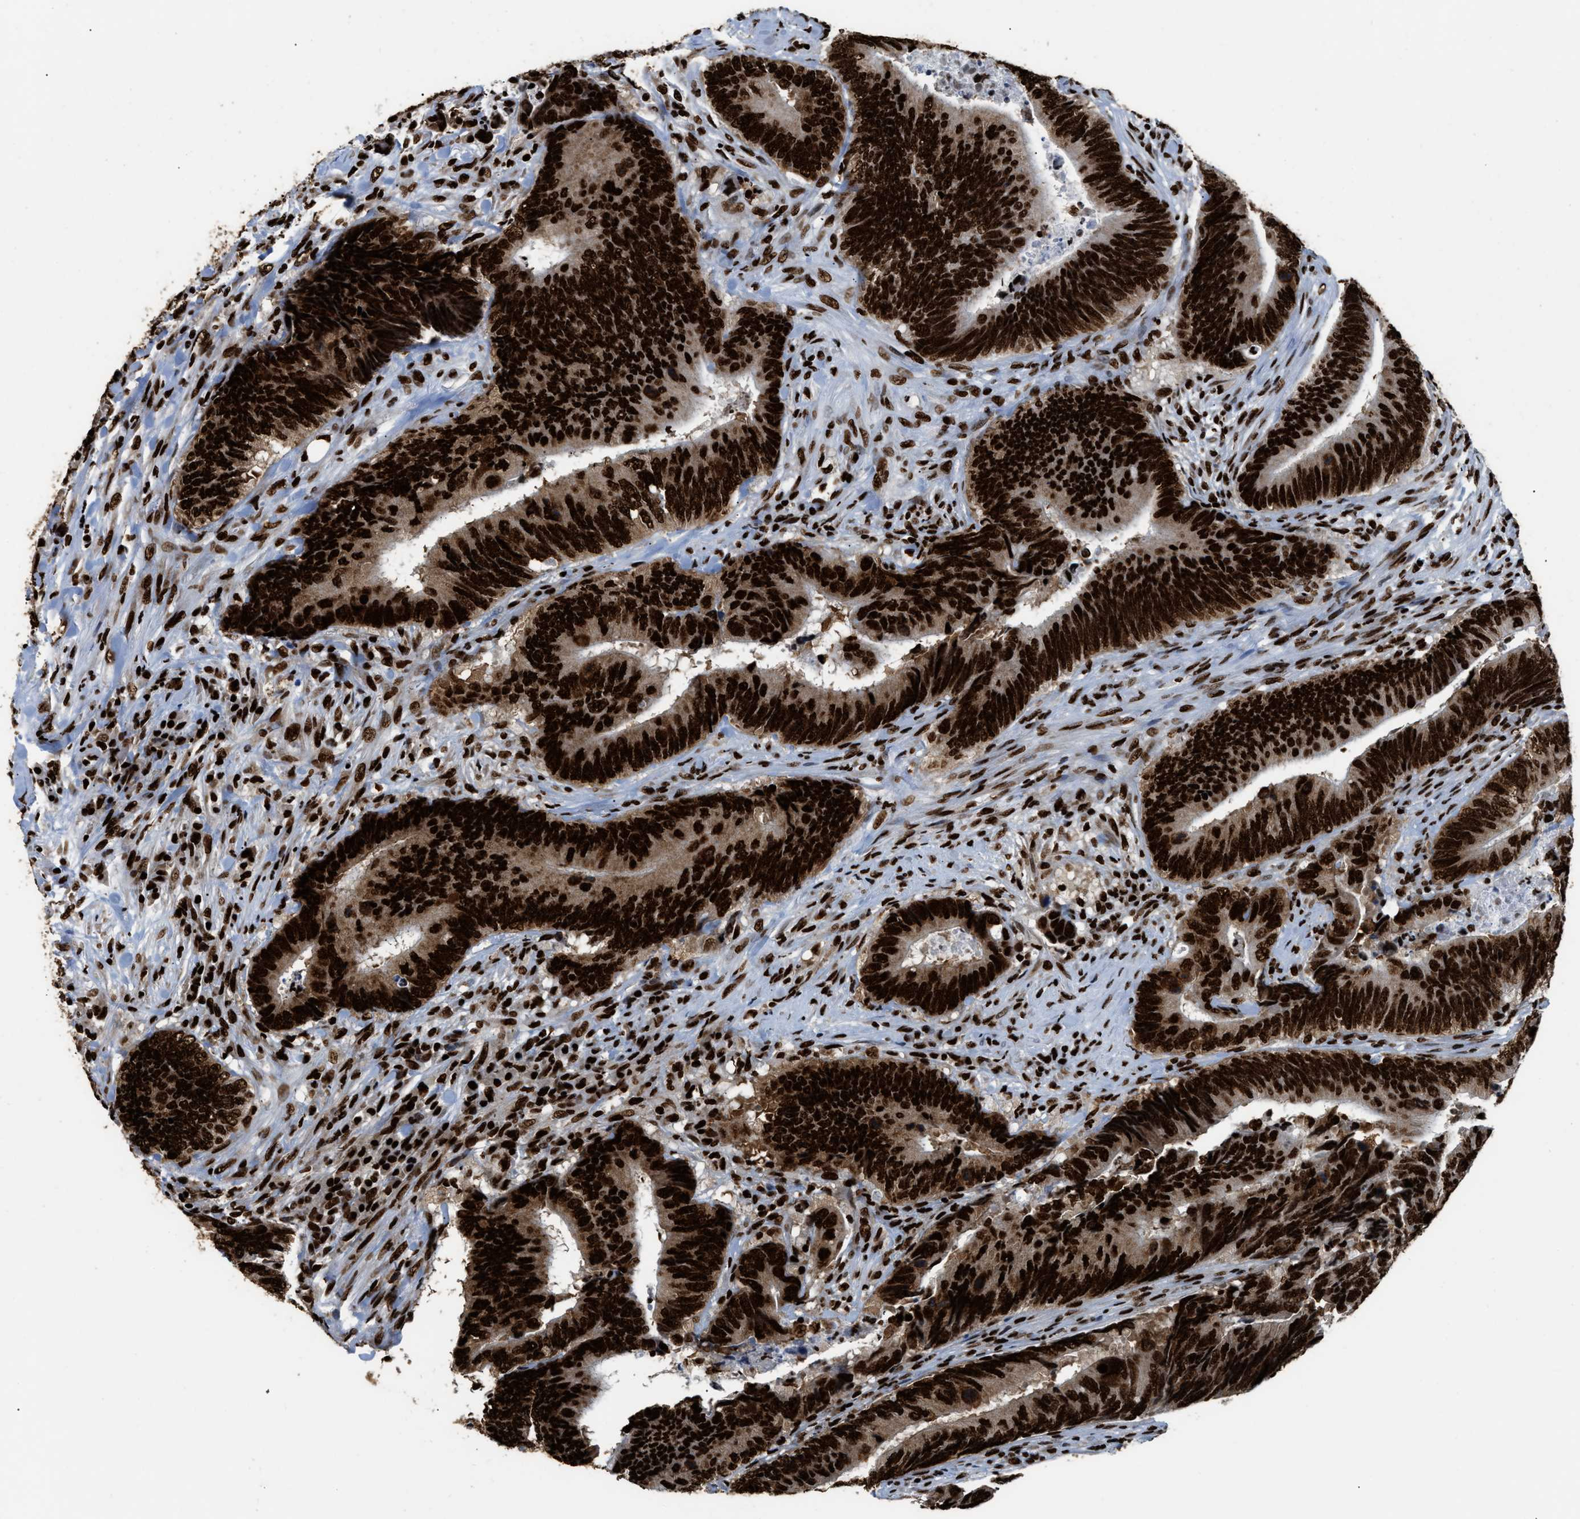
{"staining": {"intensity": "strong", "quantity": ">75%", "location": "nuclear"}, "tissue": "colorectal cancer", "cell_type": "Tumor cells", "image_type": "cancer", "snomed": [{"axis": "morphology", "description": "Normal tissue, NOS"}, {"axis": "morphology", "description": "Adenocarcinoma, NOS"}, {"axis": "topography", "description": "Colon"}], "caption": "Colorectal cancer (adenocarcinoma) stained for a protein exhibits strong nuclear positivity in tumor cells.", "gene": "HNRNPM", "patient": {"sex": "male", "age": 56}}